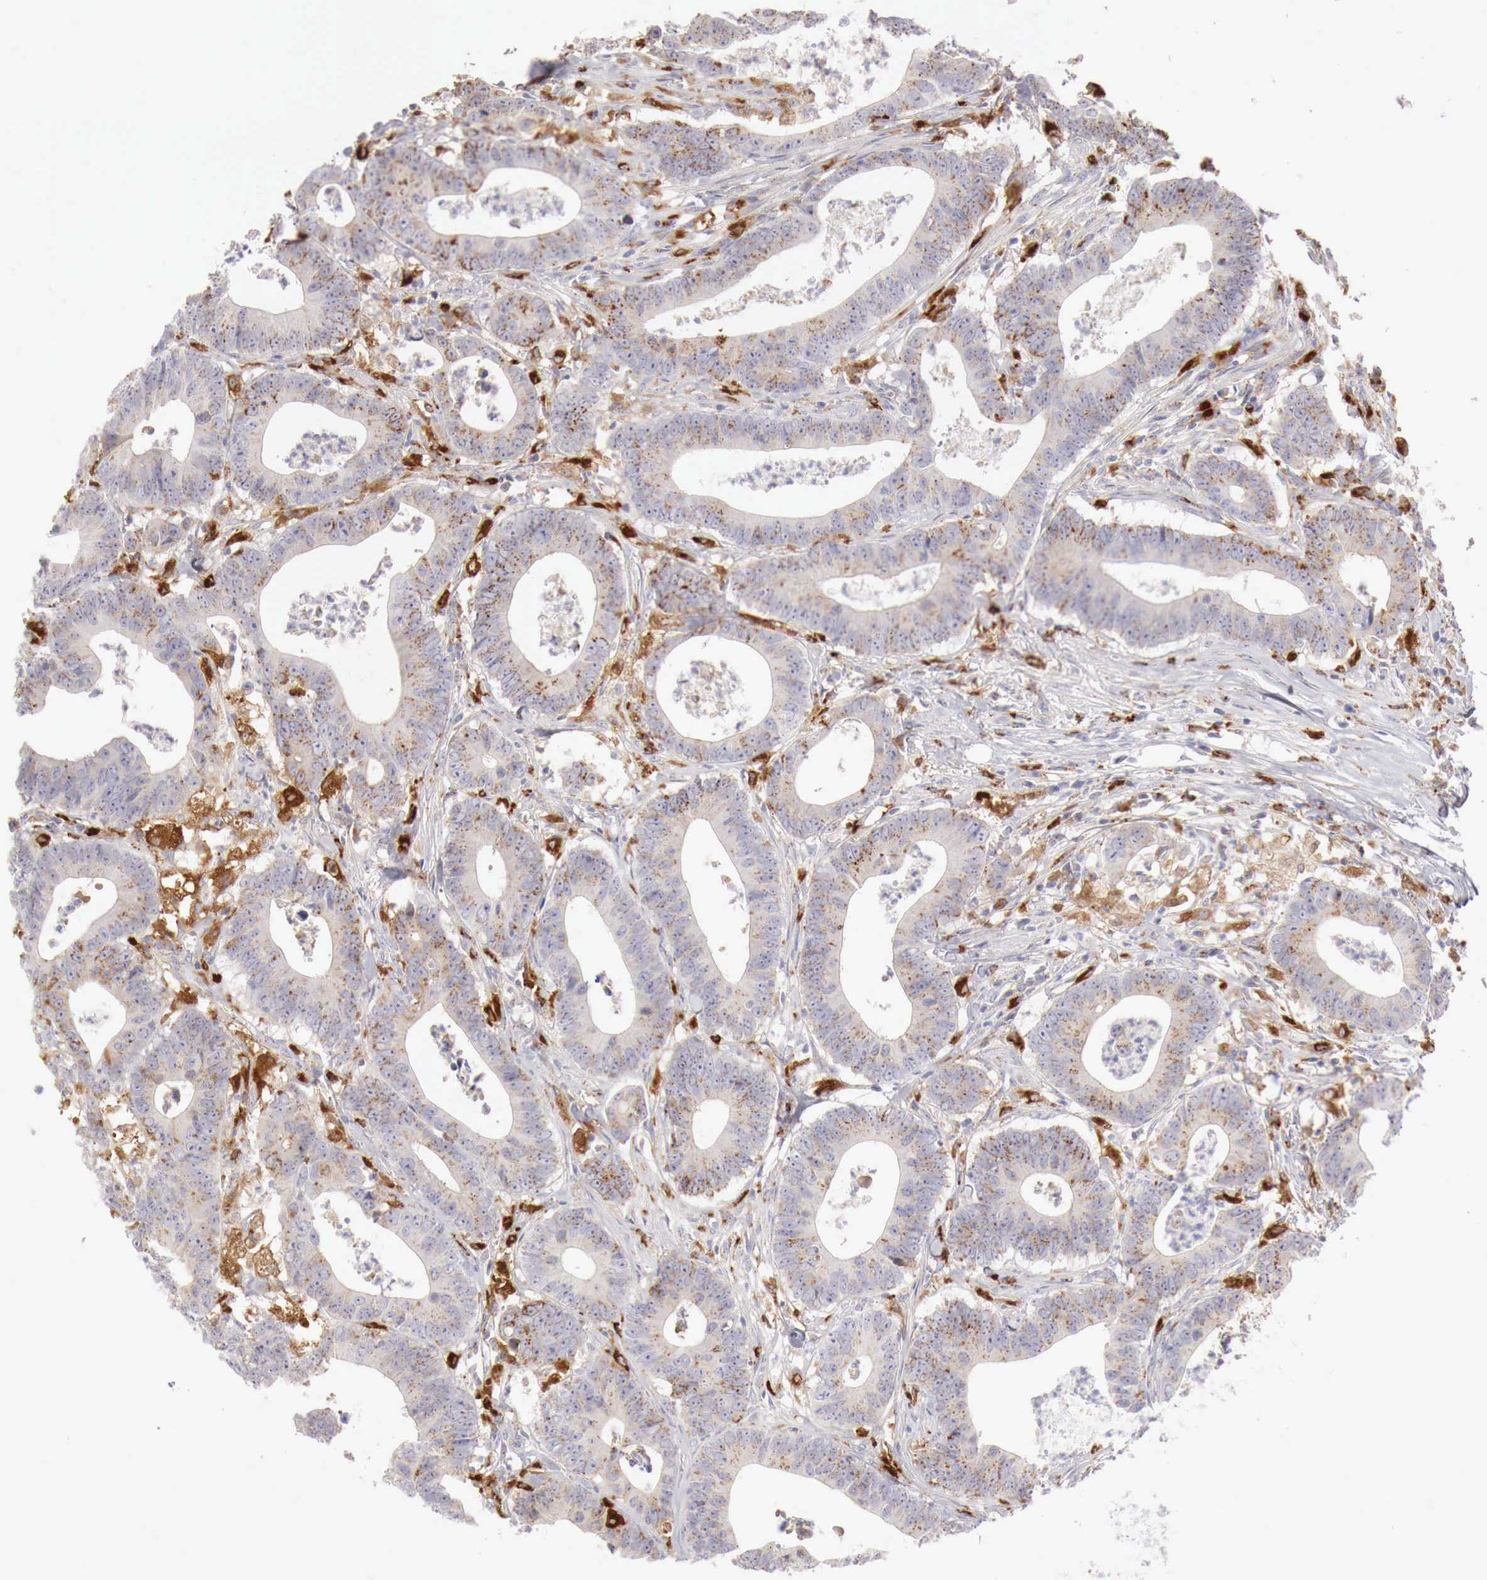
{"staining": {"intensity": "moderate", "quantity": ">75%", "location": "cytoplasmic/membranous"}, "tissue": "colorectal cancer", "cell_type": "Tumor cells", "image_type": "cancer", "snomed": [{"axis": "morphology", "description": "Adenocarcinoma, NOS"}, {"axis": "topography", "description": "Colon"}], "caption": "Colorectal adenocarcinoma stained with a brown dye displays moderate cytoplasmic/membranous positive positivity in approximately >75% of tumor cells.", "gene": "GLA", "patient": {"sex": "male", "age": 55}}